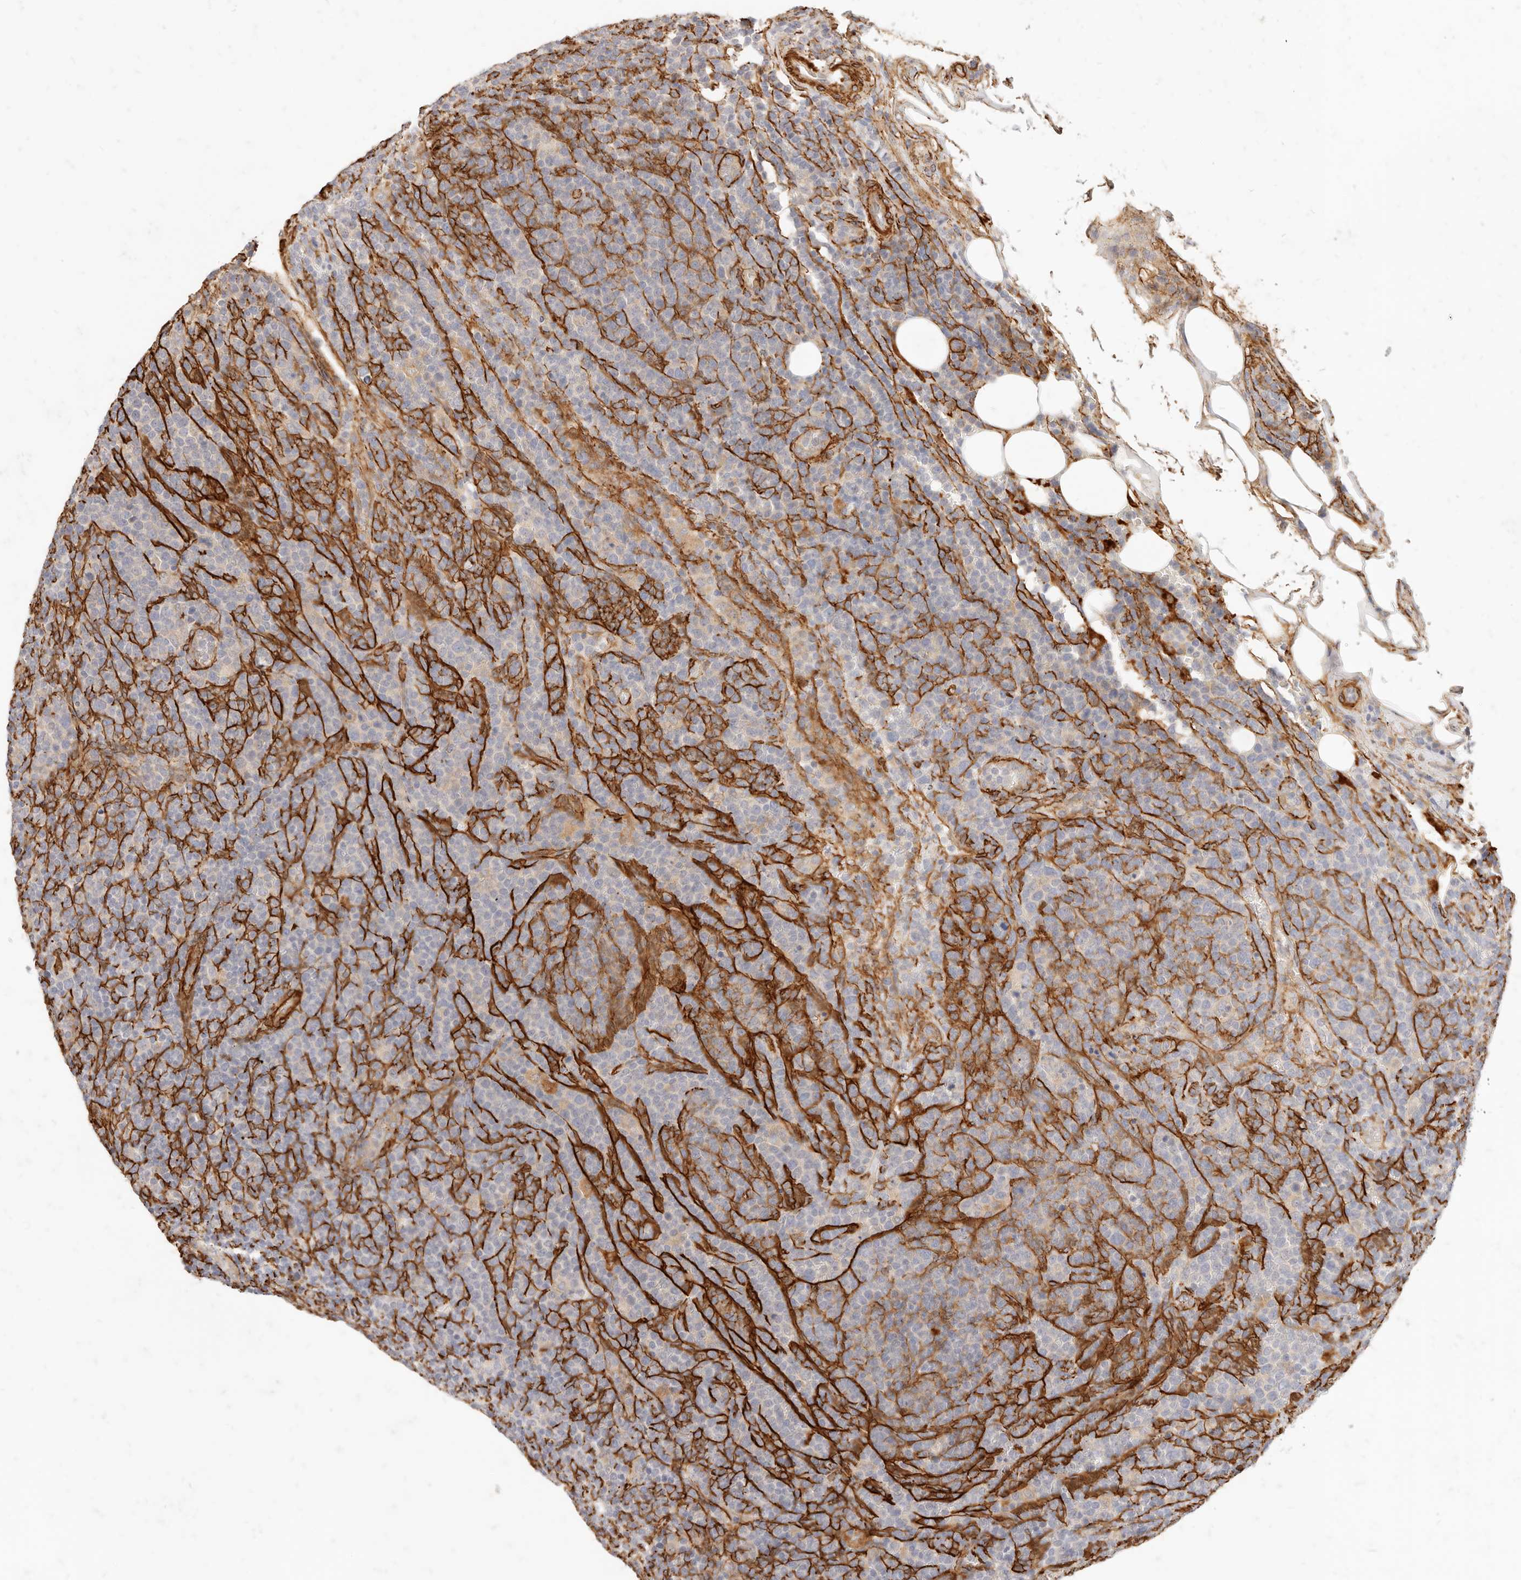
{"staining": {"intensity": "weak", "quantity": "25%-75%", "location": "cytoplasmic/membranous"}, "tissue": "lymphoma", "cell_type": "Tumor cells", "image_type": "cancer", "snomed": [{"axis": "morphology", "description": "Malignant lymphoma, non-Hodgkin's type, High grade"}, {"axis": "topography", "description": "Lymph node"}], "caption": "The image reveals immunohistochemical staining of high-grade malignant lymphoma, non-Hodgkin's type. There is weak cytoplasmic/membranous staining is appreciated in approximately 25%-75% of tumor cells.", "gene": "TMTC2", "patient": {"sex": "male", "age": 61}}